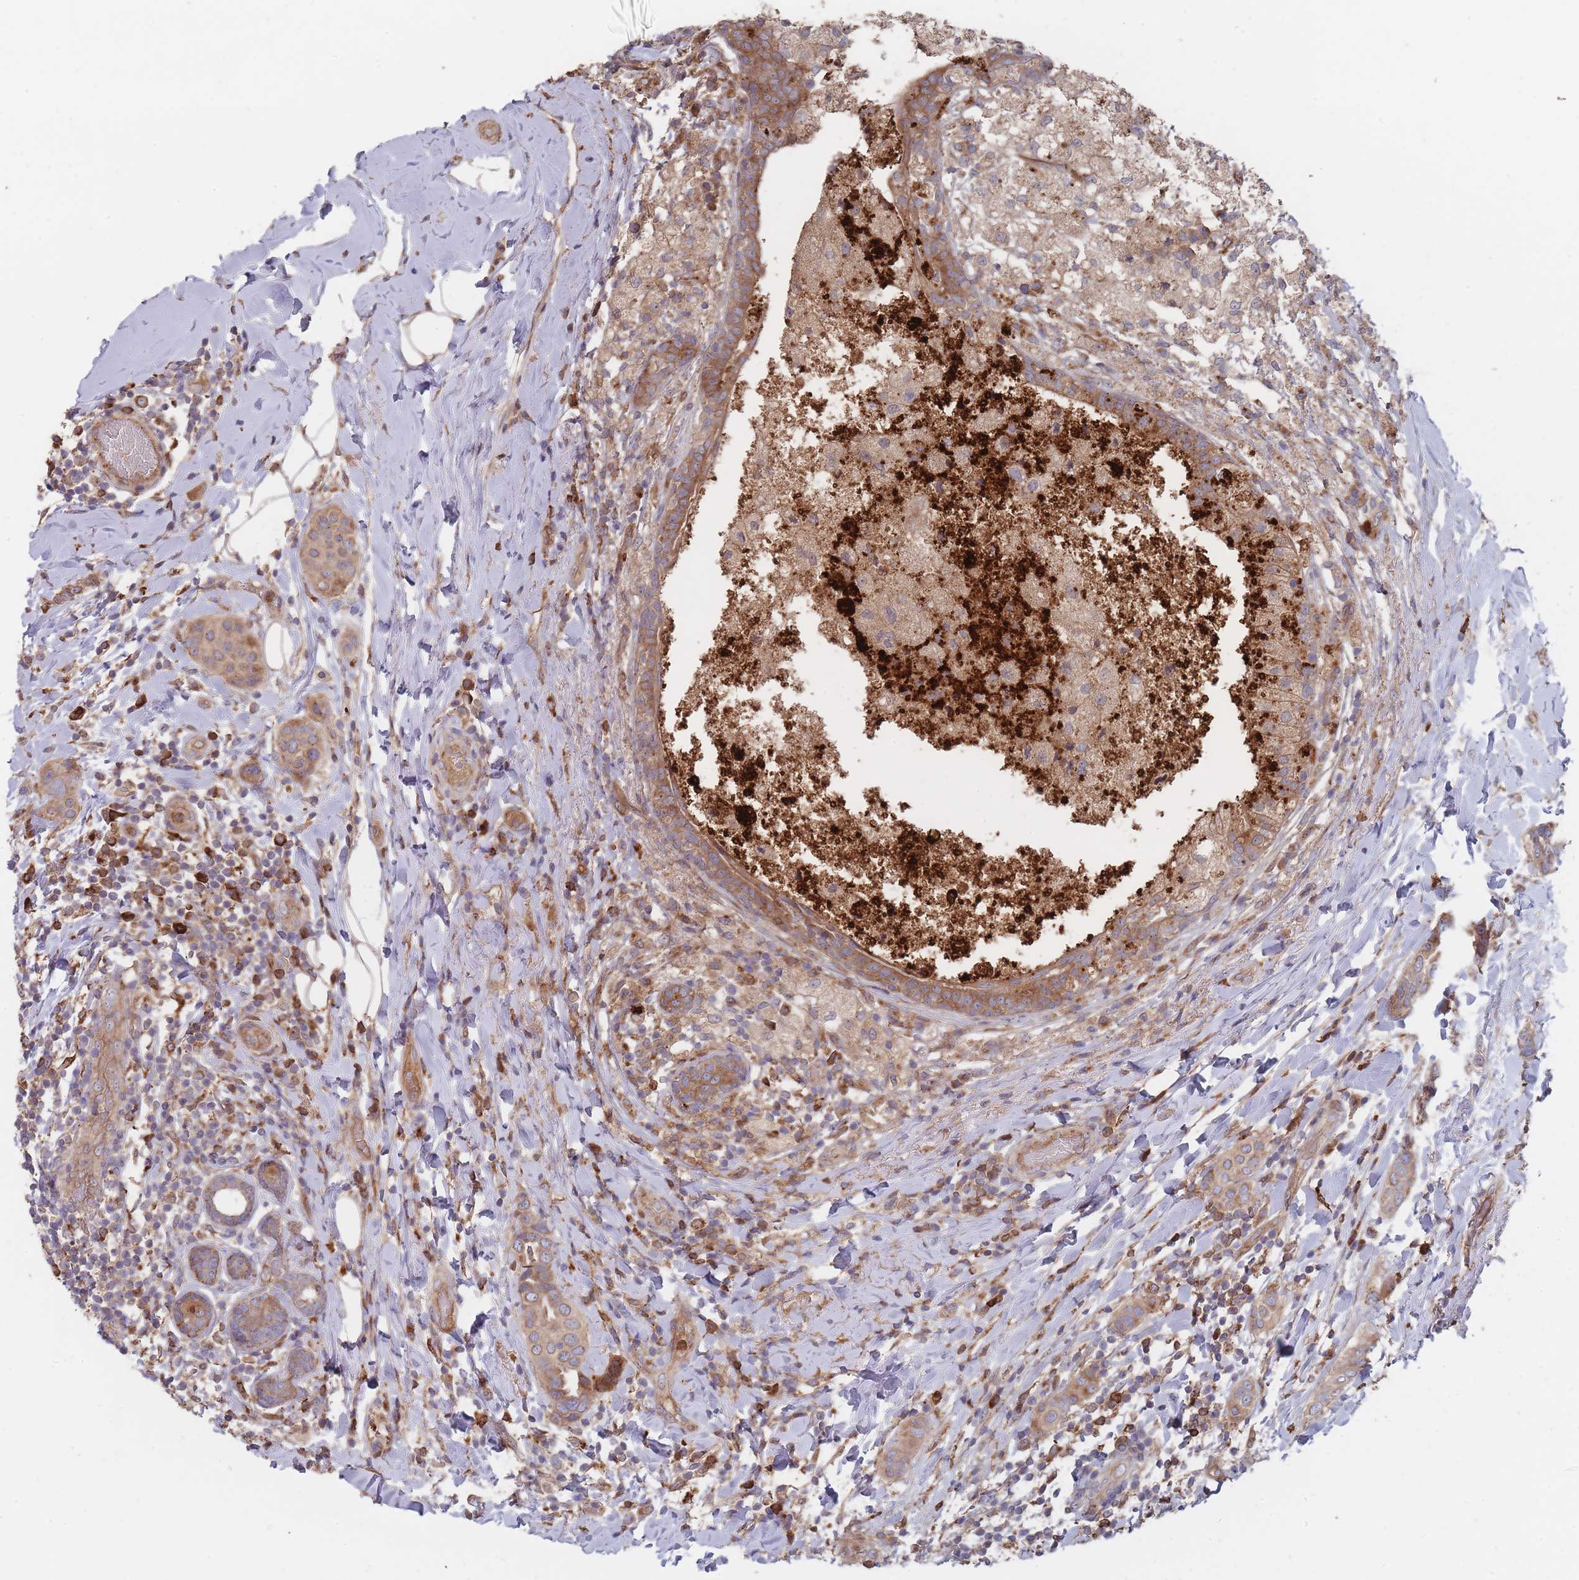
{"staining": {"intensity": "moderate", "quantity": ">75%", "location": "cytoplasmic/membranous"}, "tissue": "breast cancer", "cell_type": "Tumor cells", "image_type": "cancer", "snomed": [{"axis": "morphology", "description": "Lobular carcinoma"}, {"axis": "topography", "description": "Breast"}], "caption": "Immunohistochemistry (IHC) of breast cancer (lobular carcinoma) reveals medium levels of moderate cytoplasmic/membranous staining in about >75% of tumor cells. The staining was performed using DAB, with brown indicating positive protein expression. Nuclei are stained blue with hematoxylin.", "gene": "THSD7B", "patient": {"sex": "female", "age": 51}}